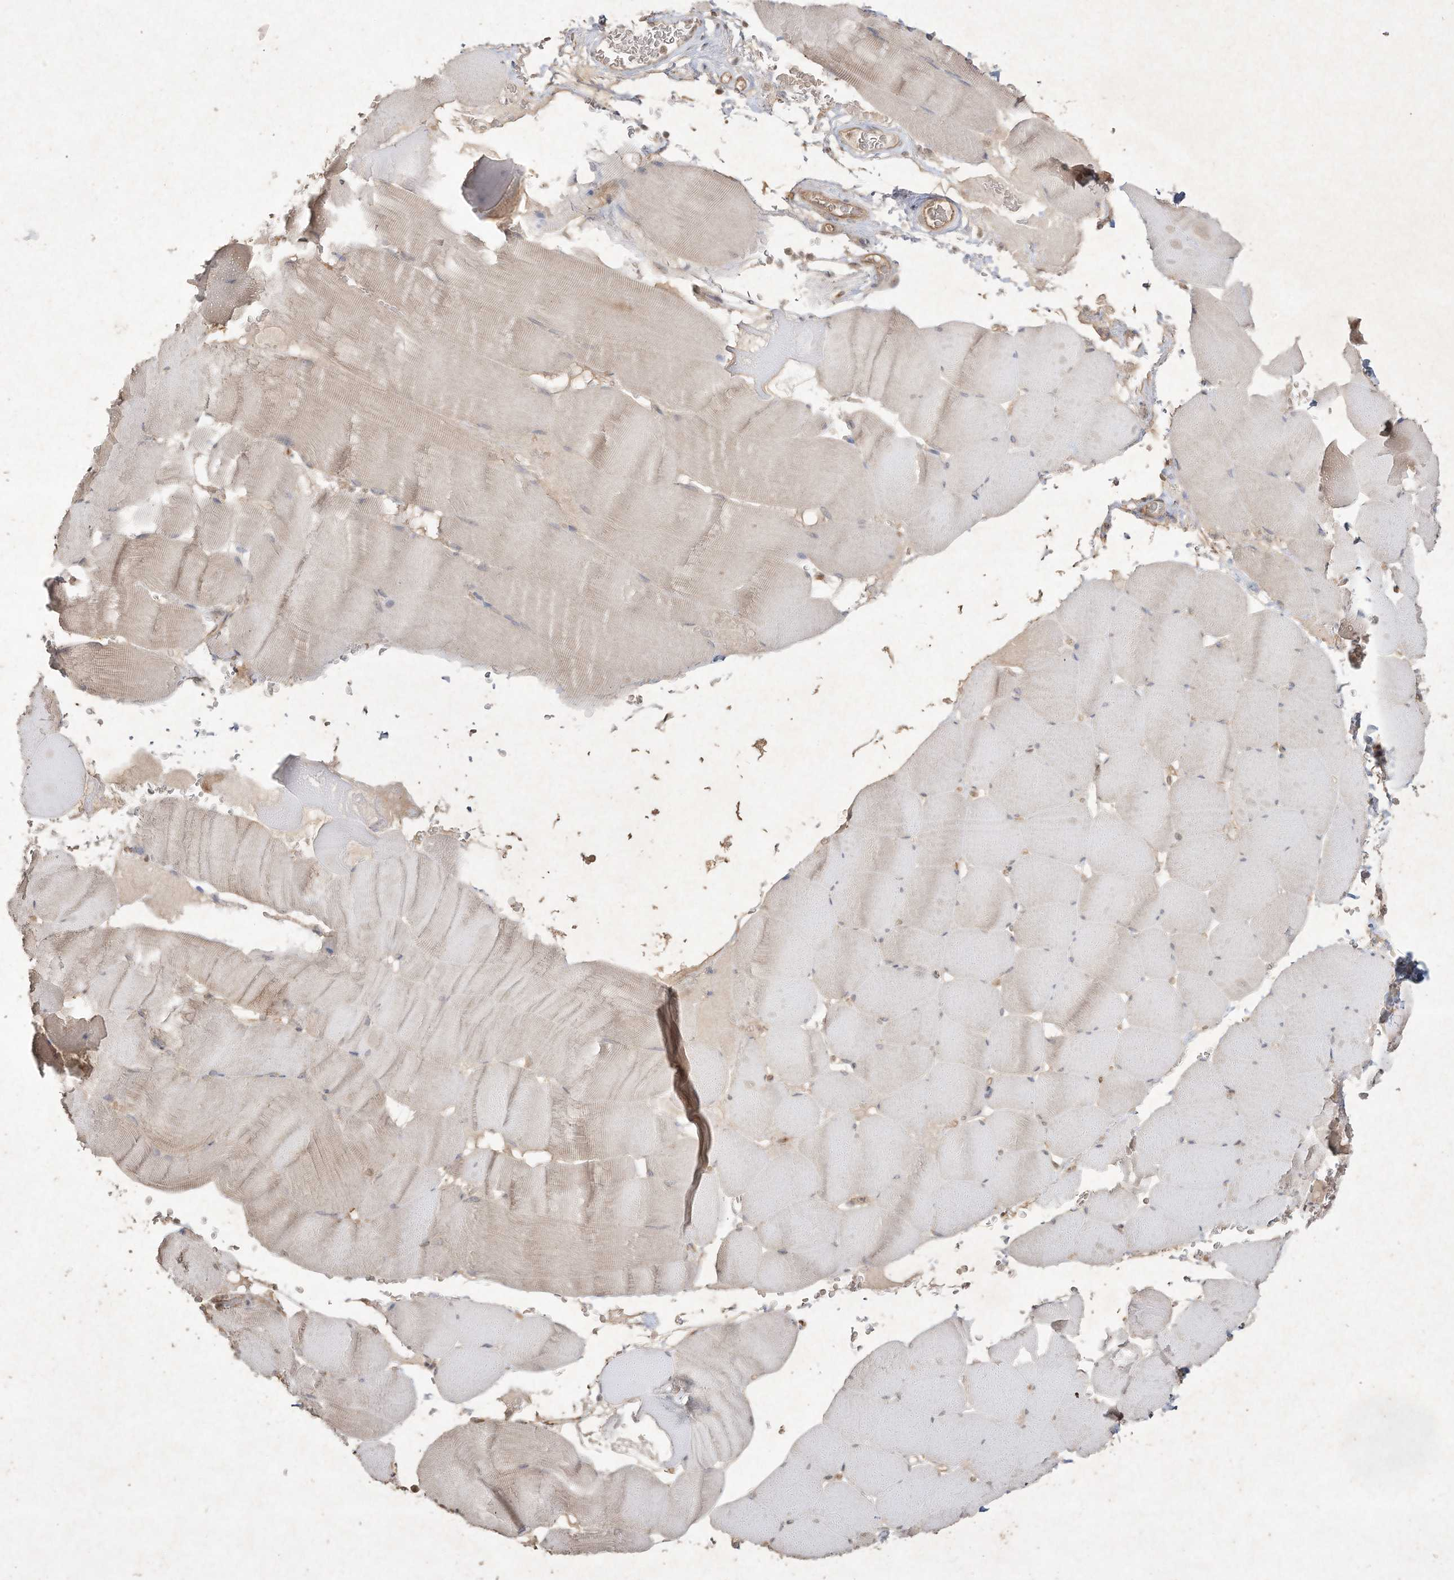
{"staining": {"intensity": "weak", "quantity": "25%-75%", "location": "cytoplasmic/membranous"}, "tissue": "skeletal muscle", "cell_type": "Myocytes", "image_type": "normal", "snomed": [{"axis": "morphology", "description": "Normal tissue, NOS"}, {"axis": "topography", "description": "Skeletal muscle"}], "caption": "DAB immunohistochemical staining of unremarkable human skeletal muscle exhibits weak cytoplasmic/membranous protein expression in approximately 25%-75% of myocytes.", "gene": "DYNC1I2", "patient": {"sex": "male", "age": 62}}